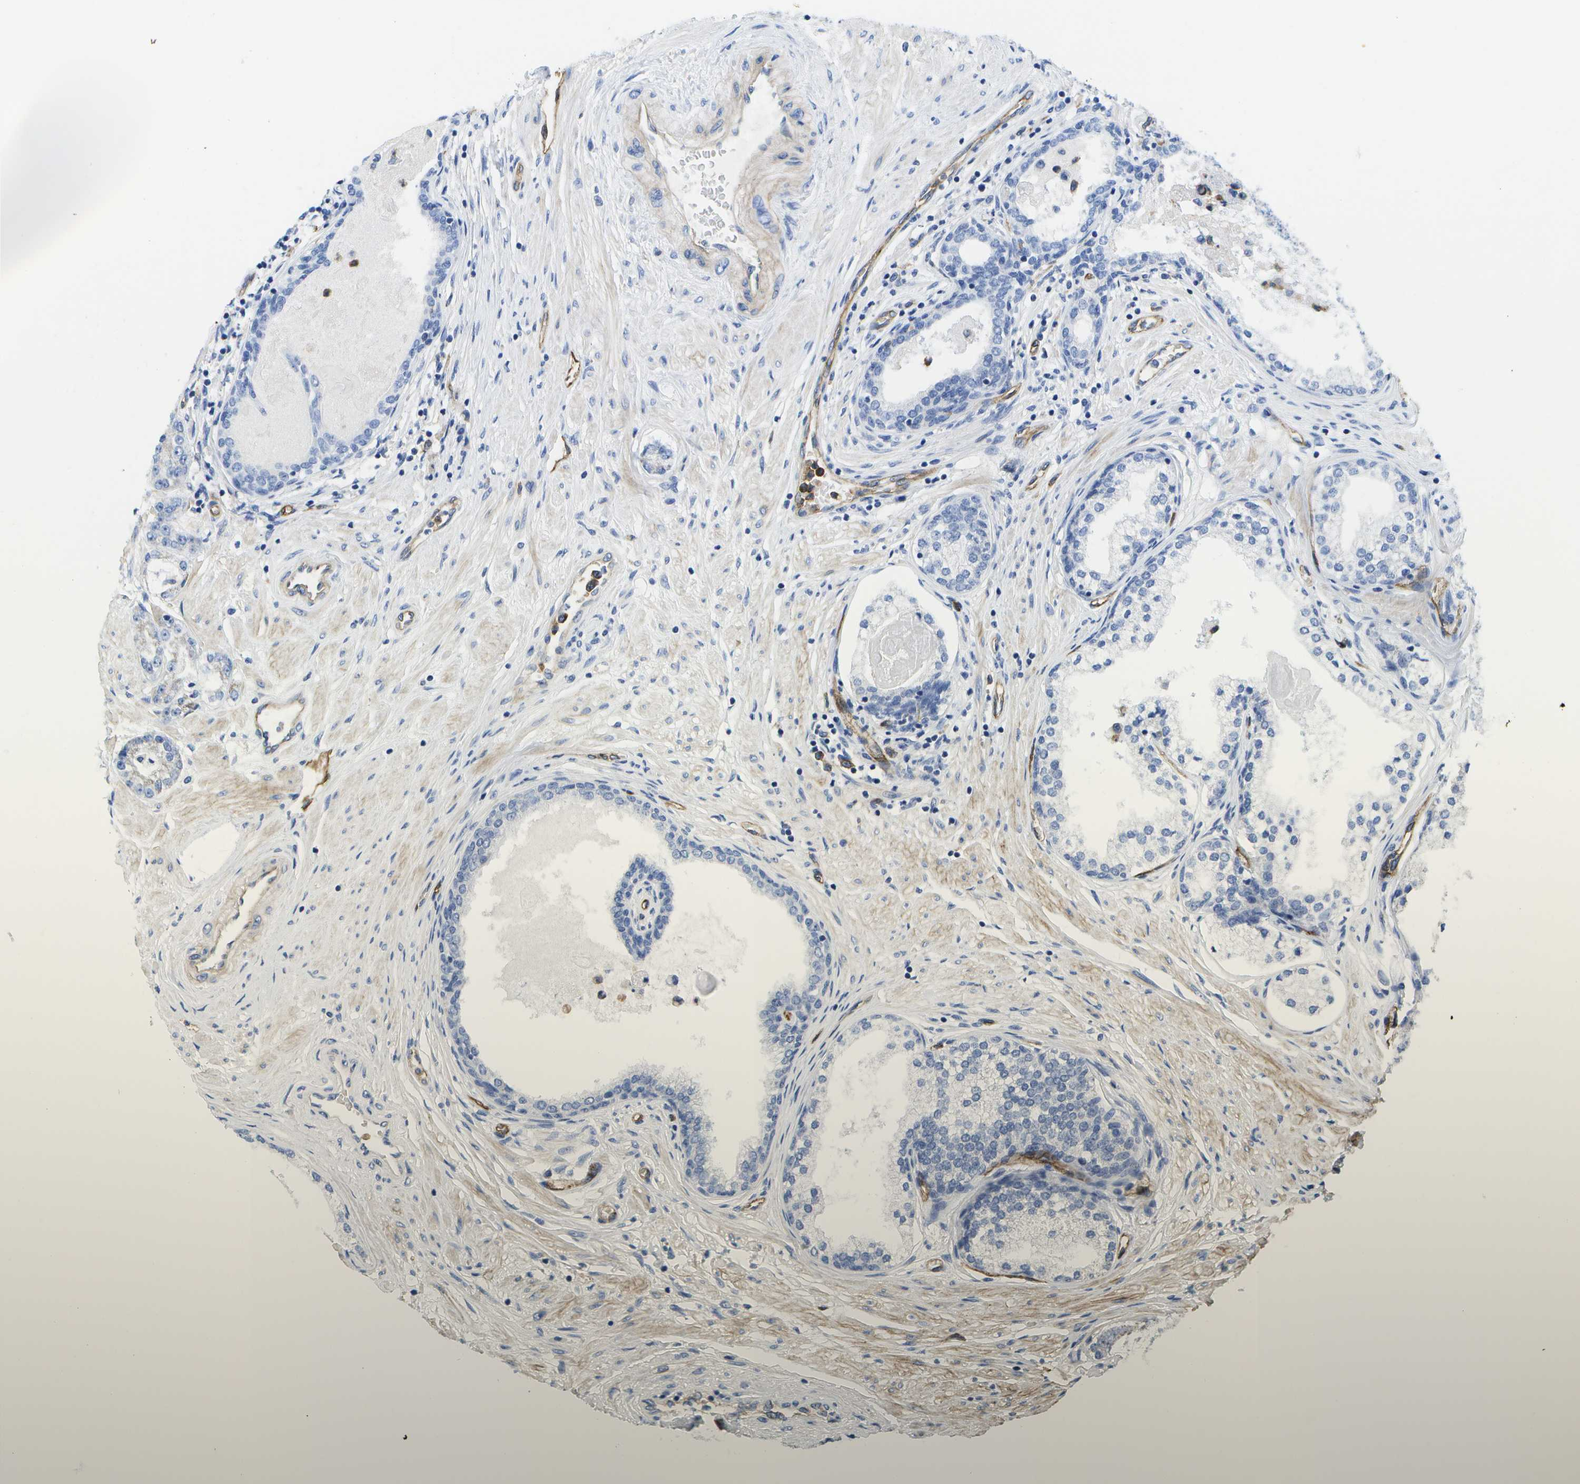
{"staining": {"intensity": "negative", "quantity": "none", "location": "none"}, "tissue": "prostate cancer", "cell_type": "Tumor cells", "image_type": "cancer", "snomed": [{"axis": "morphology", "description": "Adenocarcinoma, Low grade"}, {"axis": "topography", "description": "Prostate"}], "caption": "This is an immunohistochemistry image of human prostate cancer. There is no staining in tumor cells.", "gene": "DYSF", "patient": {"sex": "male", "age": 63}}